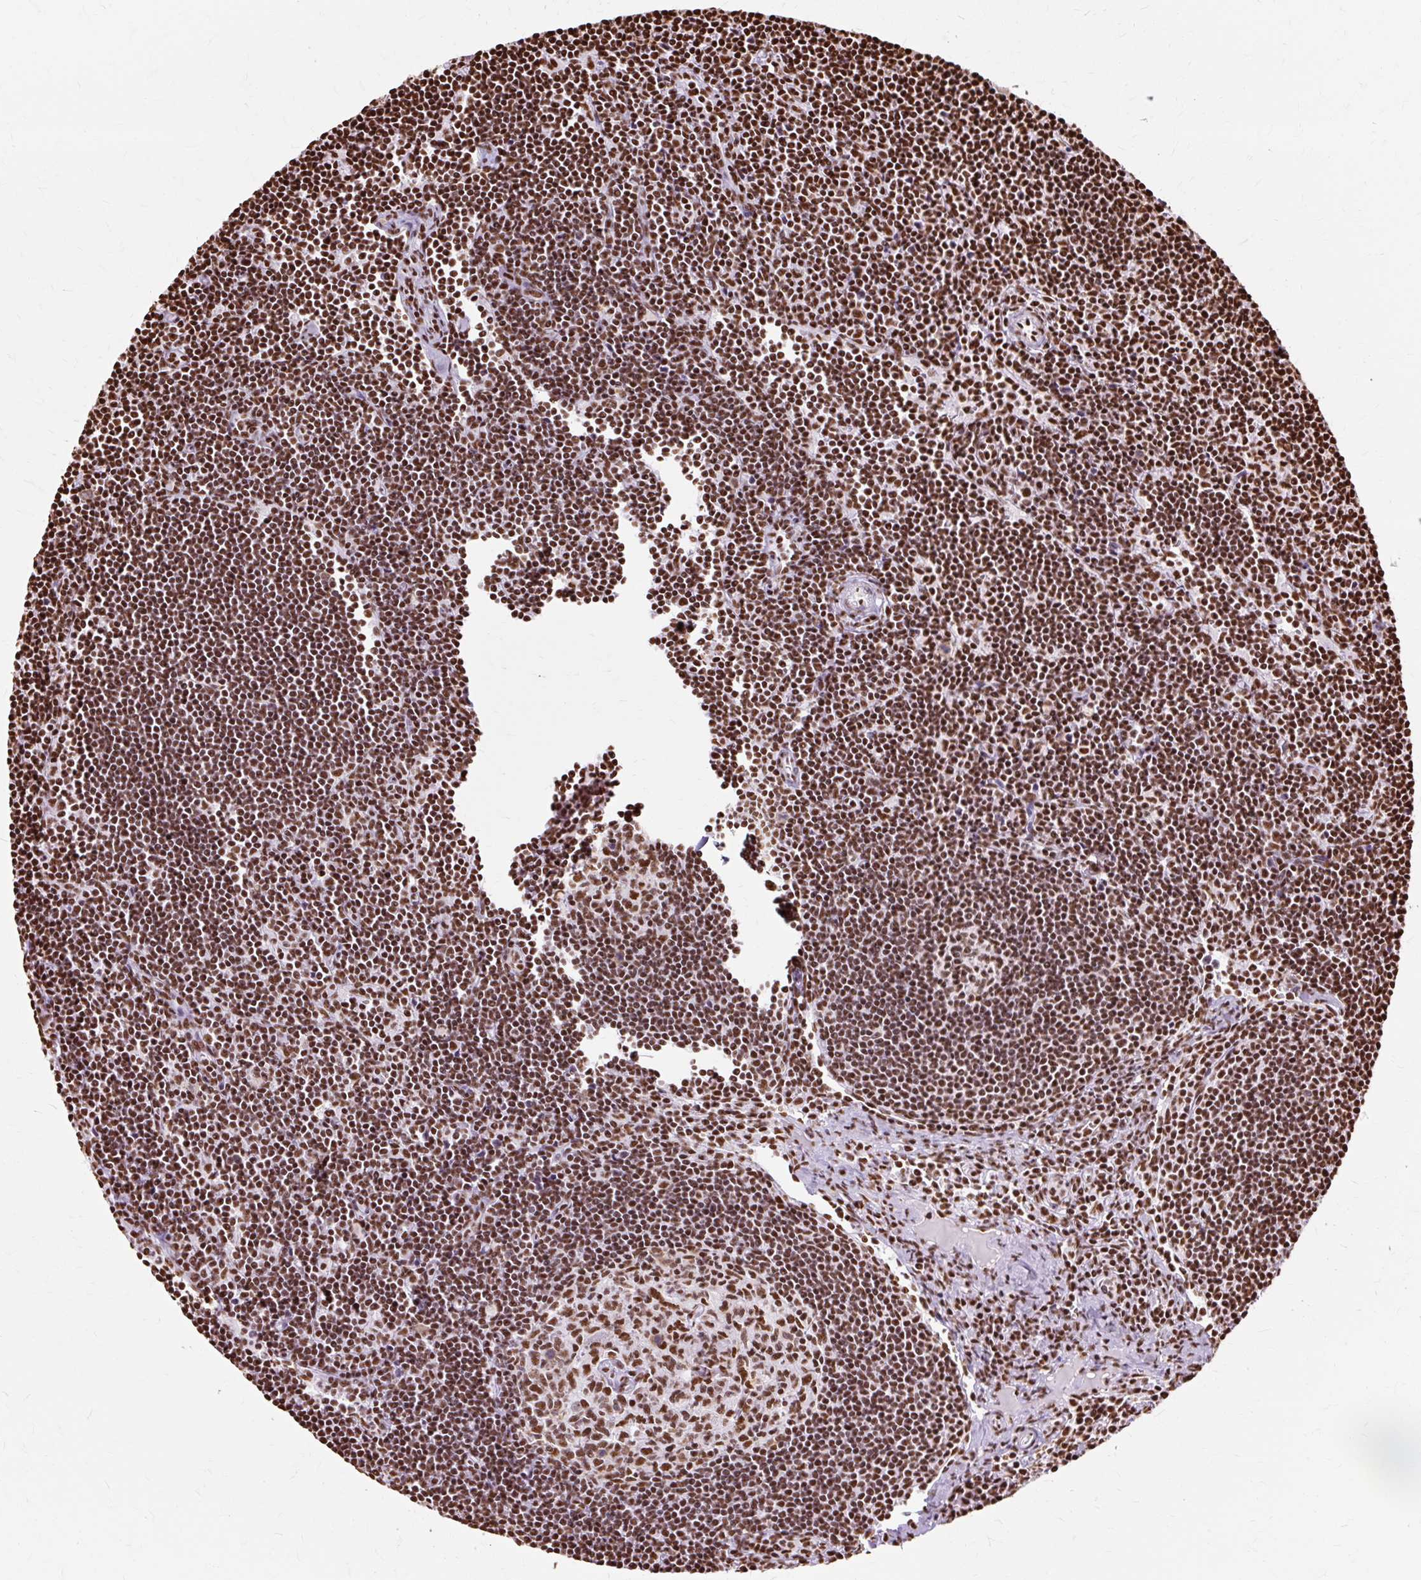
{"staining": {"intensity": "strong", "quantity": ">75%", "location": "nuclear"}, "tissue": "lymph node", "cell_type": "Germinal center cells", "image_type": "normal", "snomed": [{"axis": "morphology", "description": "Normal tissue, NOS"}, {"axis": "topography", "description": "Lymph node"}], "caption": "Human lymph node stained for a protein (brown) shows strong nuclear positive expression in about >75% of germinal center cells.", "gene": "XRCC6", "patient": {"sex": "female", "age": 29}}